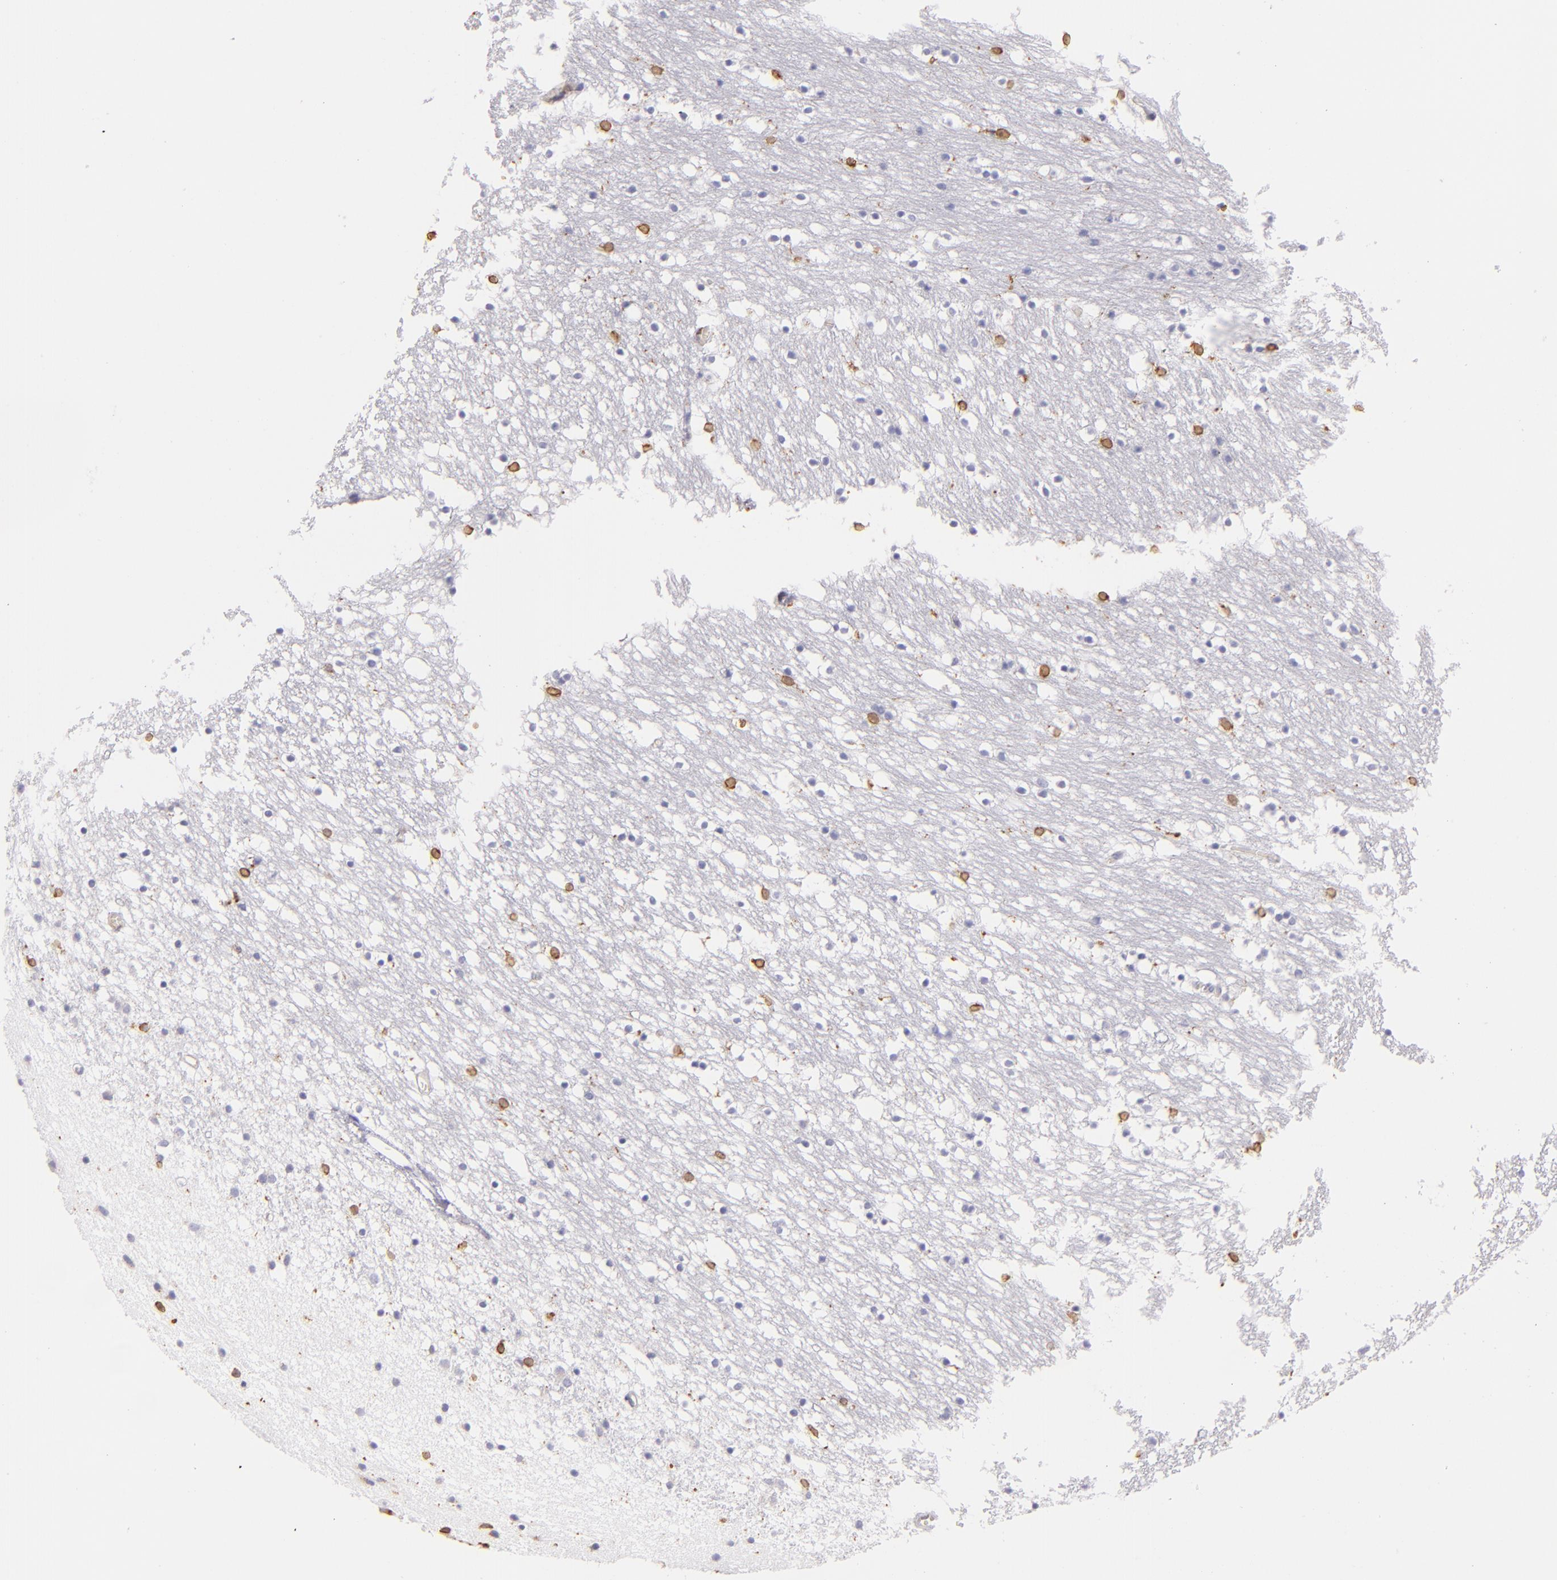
{"staining": {"intensity": "moderate", "quantity": "<25%", "location": "cytoplasmic/membranous"}, "tissue": "caudate", "cell_type": "Glial cells", "image_type": "normal", "snomed": [{"axis": "morphology", "description": "Normal tissue, NOS"}, {"axis": "topography", "description": "Lateral ventricle wall"}], "caption": "Caudate stained for a protein (brown) displays moderate cytoplasmic/membranous positive positivity in approximately <25% of glial cells.", "gene": "CD74", "patient": {"sex": "male", "age": 45}}